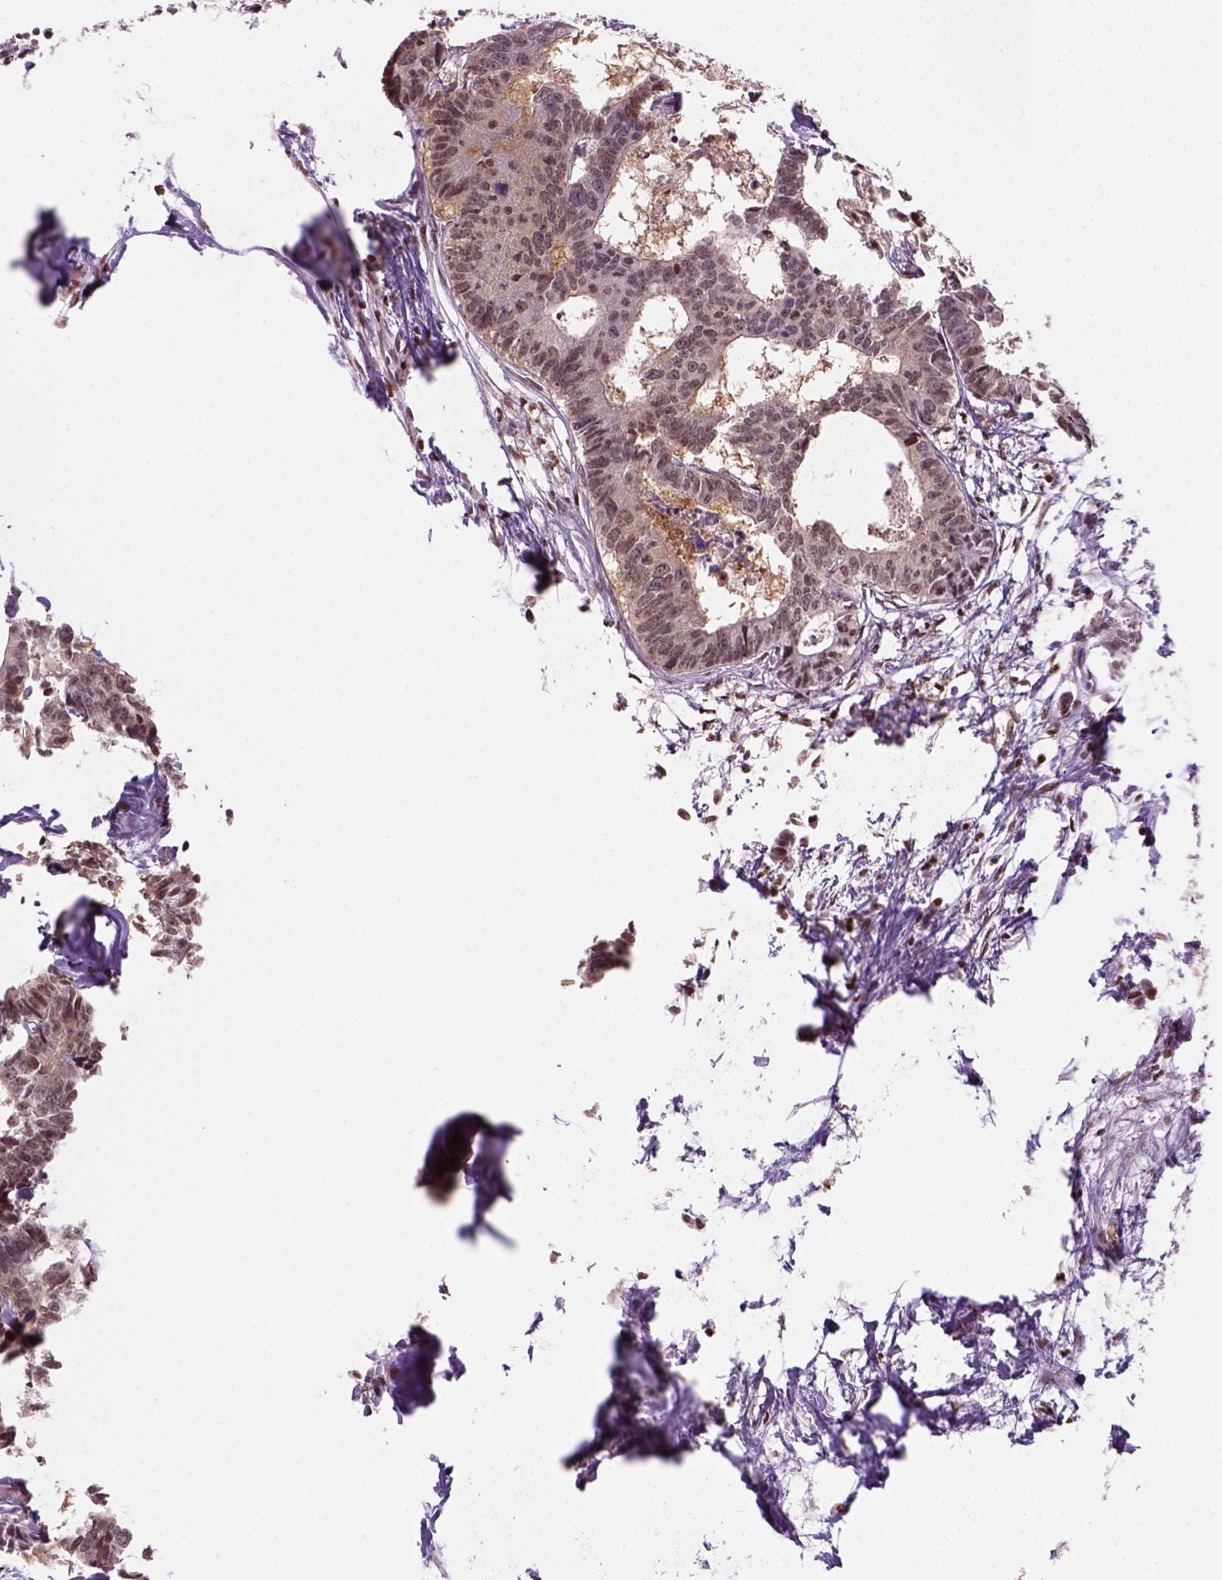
{"staining": {"intensity": "weak", "quantity": ">75%", "location": "nuclear"}, "tissue": "colorectal cancer", "cell_type": "Tumor cells", "image_type": "cancer", "snomed": [{"axis": "morphology", "description": "Adenocarcinoma, NOS"}, {"axis": "topography", "description": "Rectum"}], "caption": "Adenocarcinoma (colorectal) stained with a brown dye reveals weak nuclear positive expression in approximately >75% of tumor cells.", "gene": "GOT1", "patient": {"sex": "male", "age": 57}}